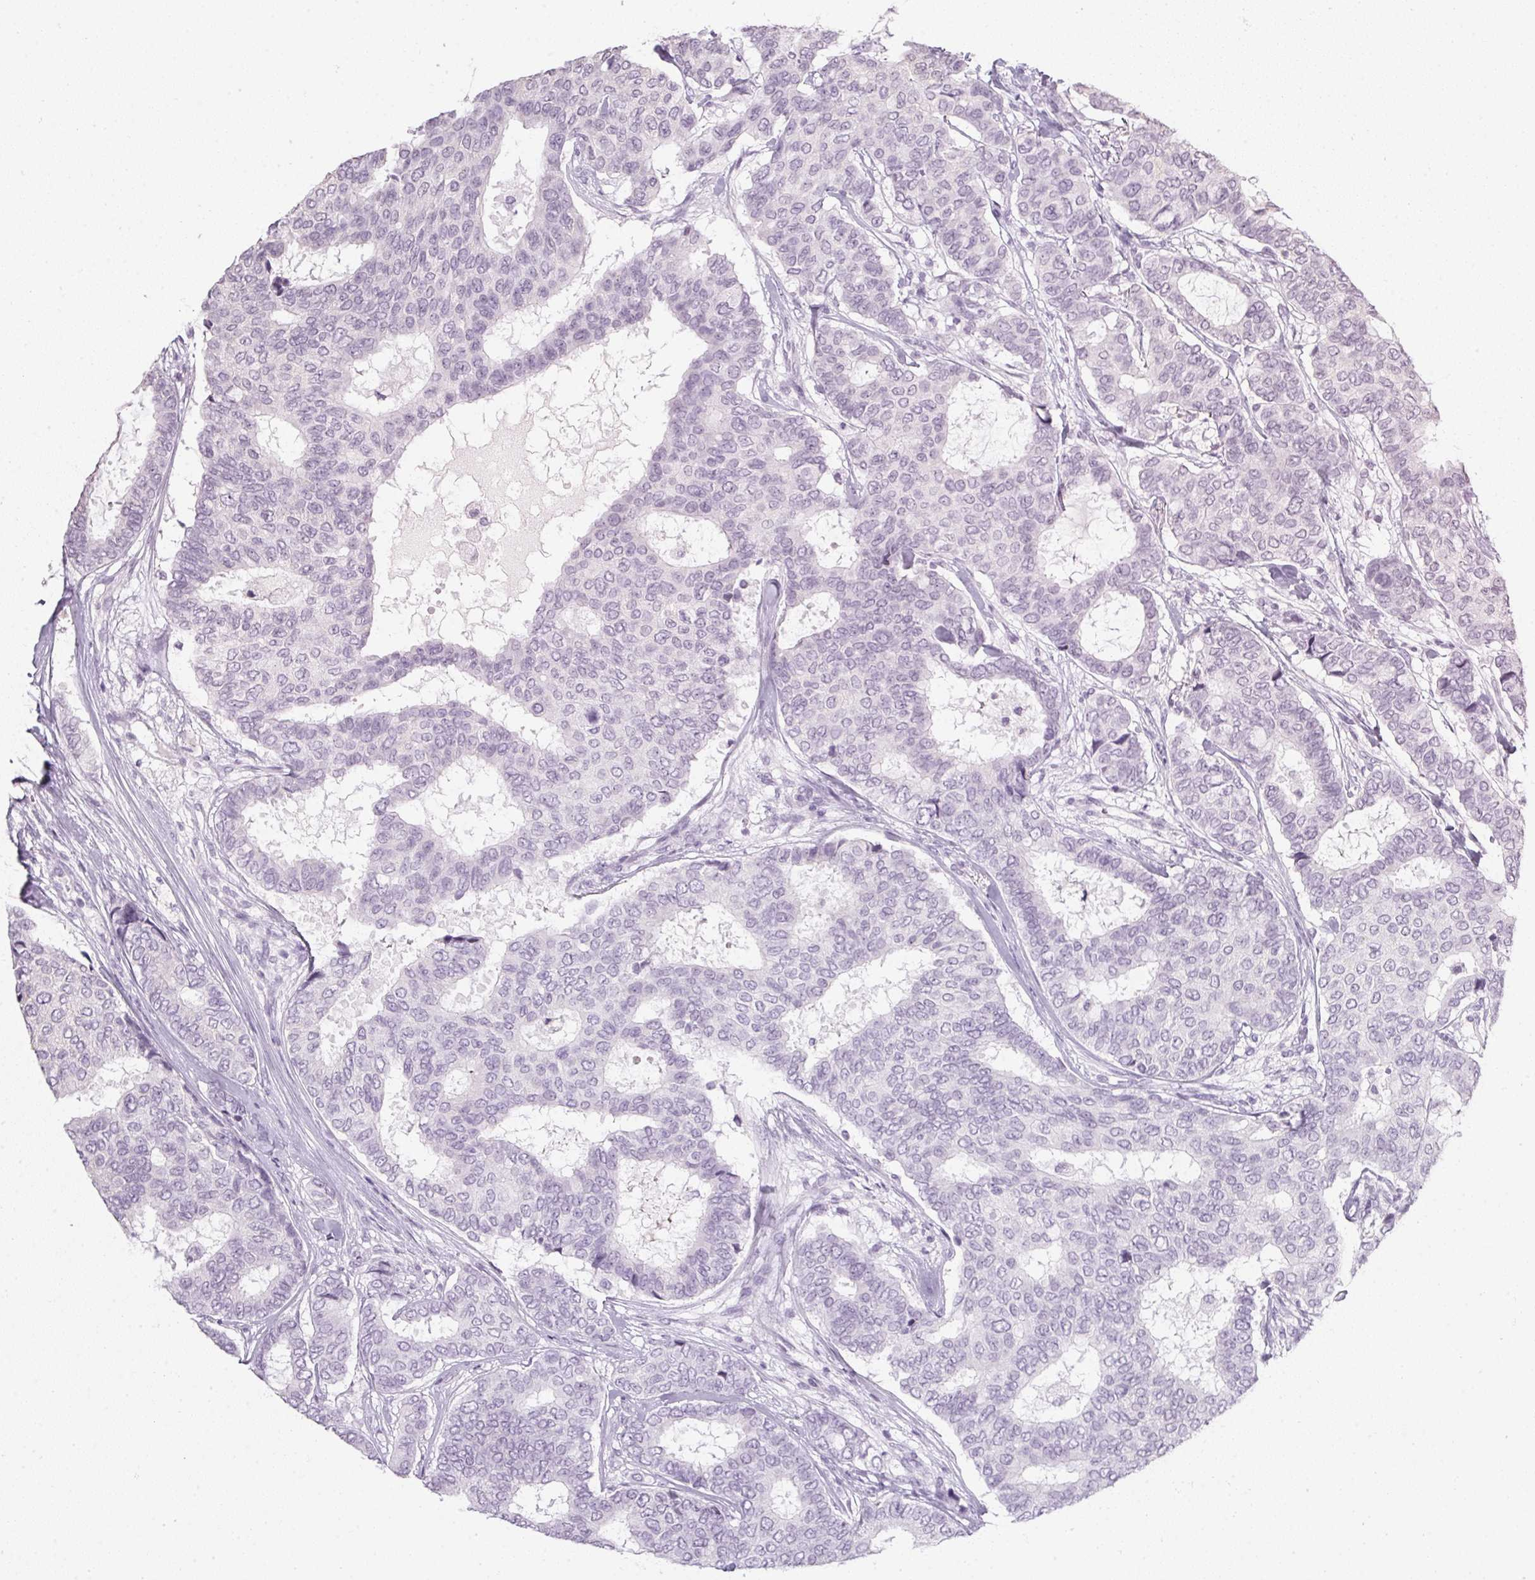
{"staining": {"intensity": "negative", "quantity": "none", "location": "none"}, "tissue": "breast cancer", "cell_type": "Tumor cells", "image_type": "cancer", "snomed": [{"axis": "morphology", "description": "Duct carcinoma"}, {"axis": "topography", "description": "Breast"}], "caption": "IHC histopathology image of neoplastic tissue: infiltrating ductal carcinoma (breast) stained with DAB (3,3'-diaminobenzidine) exhibits no significant protein positivity in tumor cells.", "gene": "TMEM72", "patient": {"sex": "female", "age": 75}}